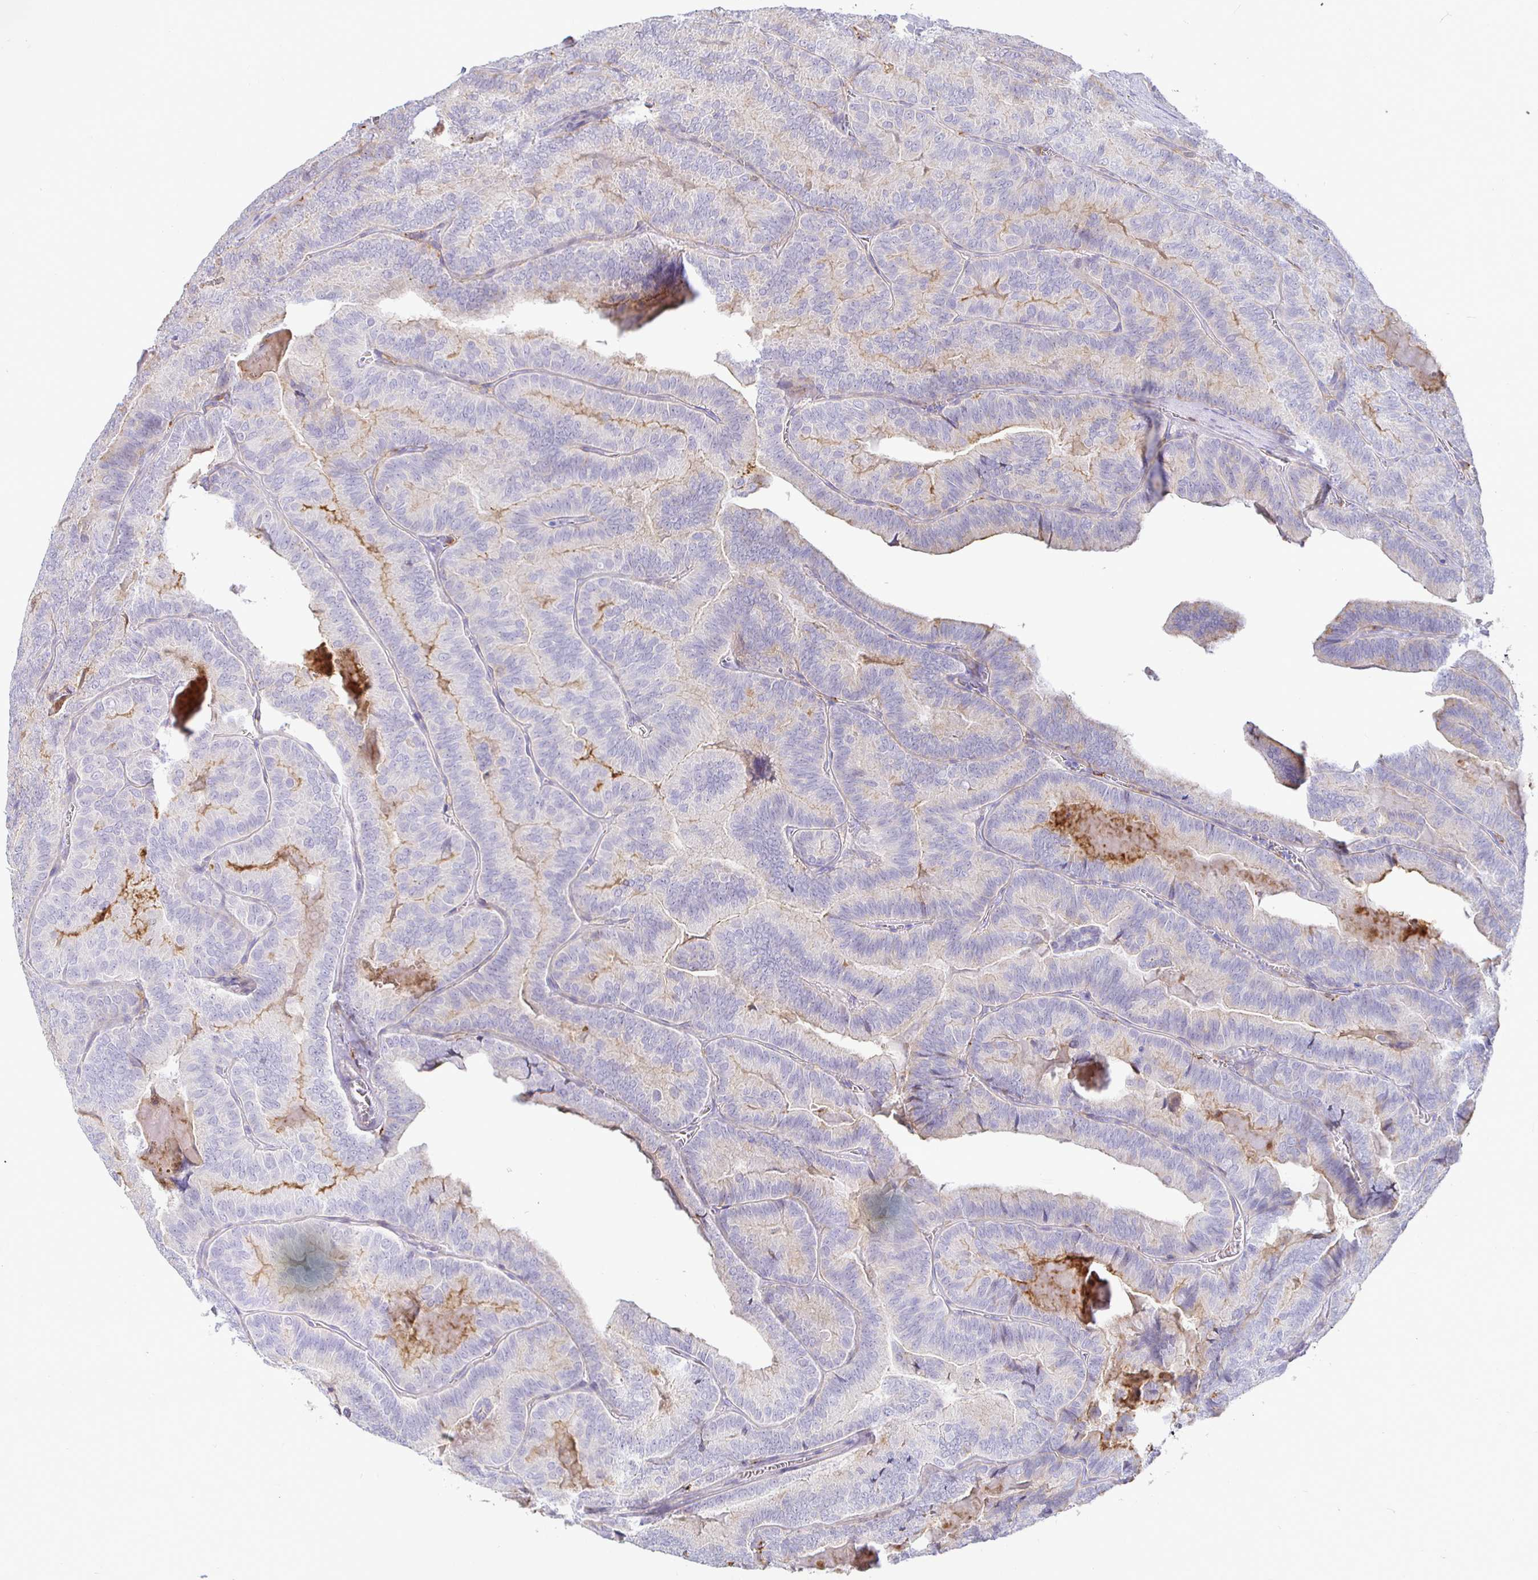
{"staining": {"intensity": "negative", "quantity": "none", "location": "none"}, "tissue": "thyroid cancer", "cell_type": "Tumor cells", "image_type": "cancer", "snomed": [{"axis": "morphology", "description": "Papillary adenocarcinoma, NOS"}, {"axis": "topography", "description": "Thyroid gland"}], "caption": "Immunohistochemical staining of human thyroid papillary adenocarcinoma reveals no significant expression in tumor cells.", "gene": "SIRPA", "patient": {"sex": "female", "age": 75}}